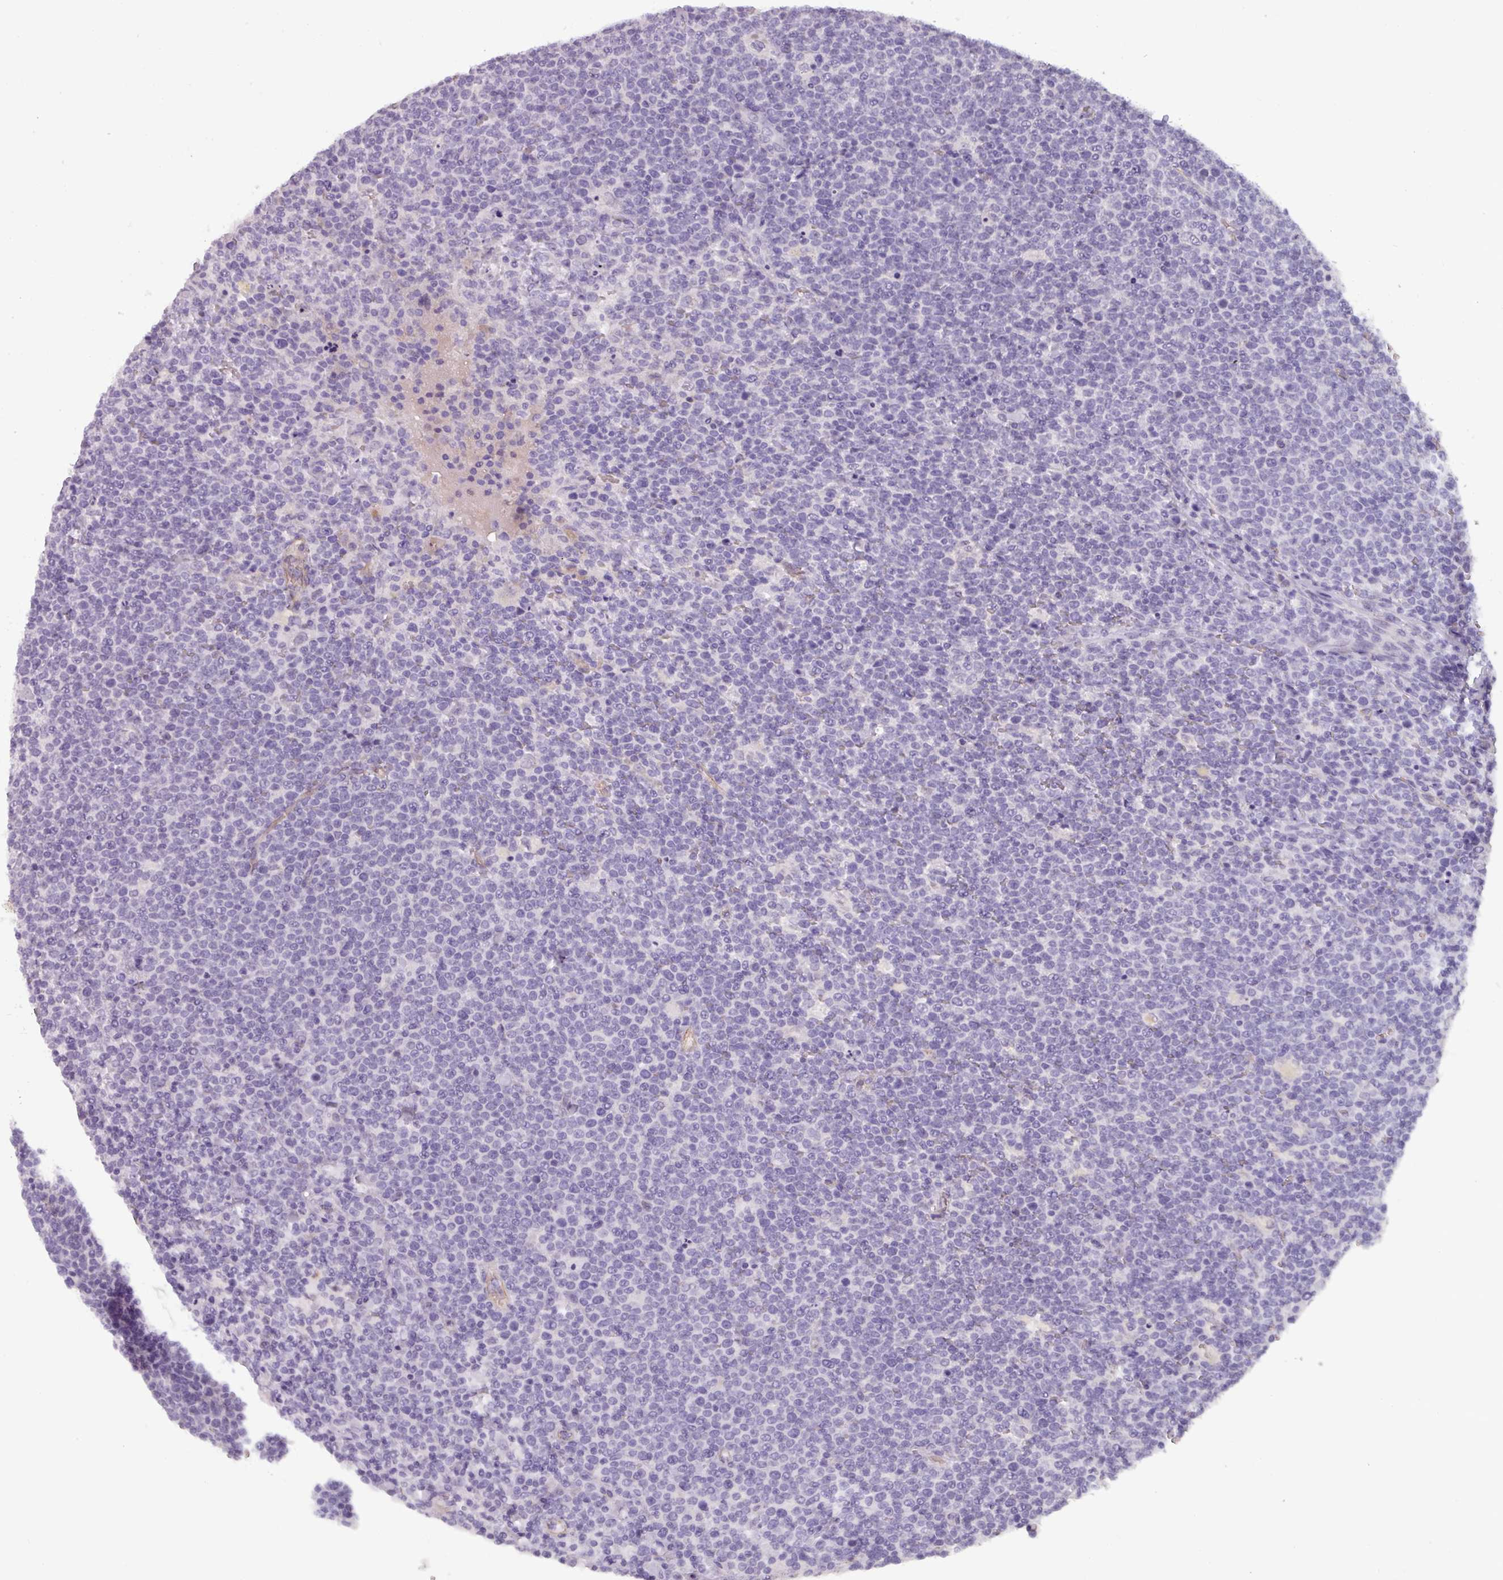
{"staining": {"intensity": "negative", "quantity": "none", "location": "none"}, "tissue": "lymphoma", "cell_type": "Tumor cells", "image_type": "cancer", "snomed": [{"axis": "morphology", "description": "Malignant lymphoma, non-Hodgkin's type, High grade"}, {"axis": "topography", "description": "Lymph node"}], "caption": "The image displays no significant expression in tumor cells of lymphoma.", "gene": "AREL1", "patient": {"sex": "male", "age": 61}}